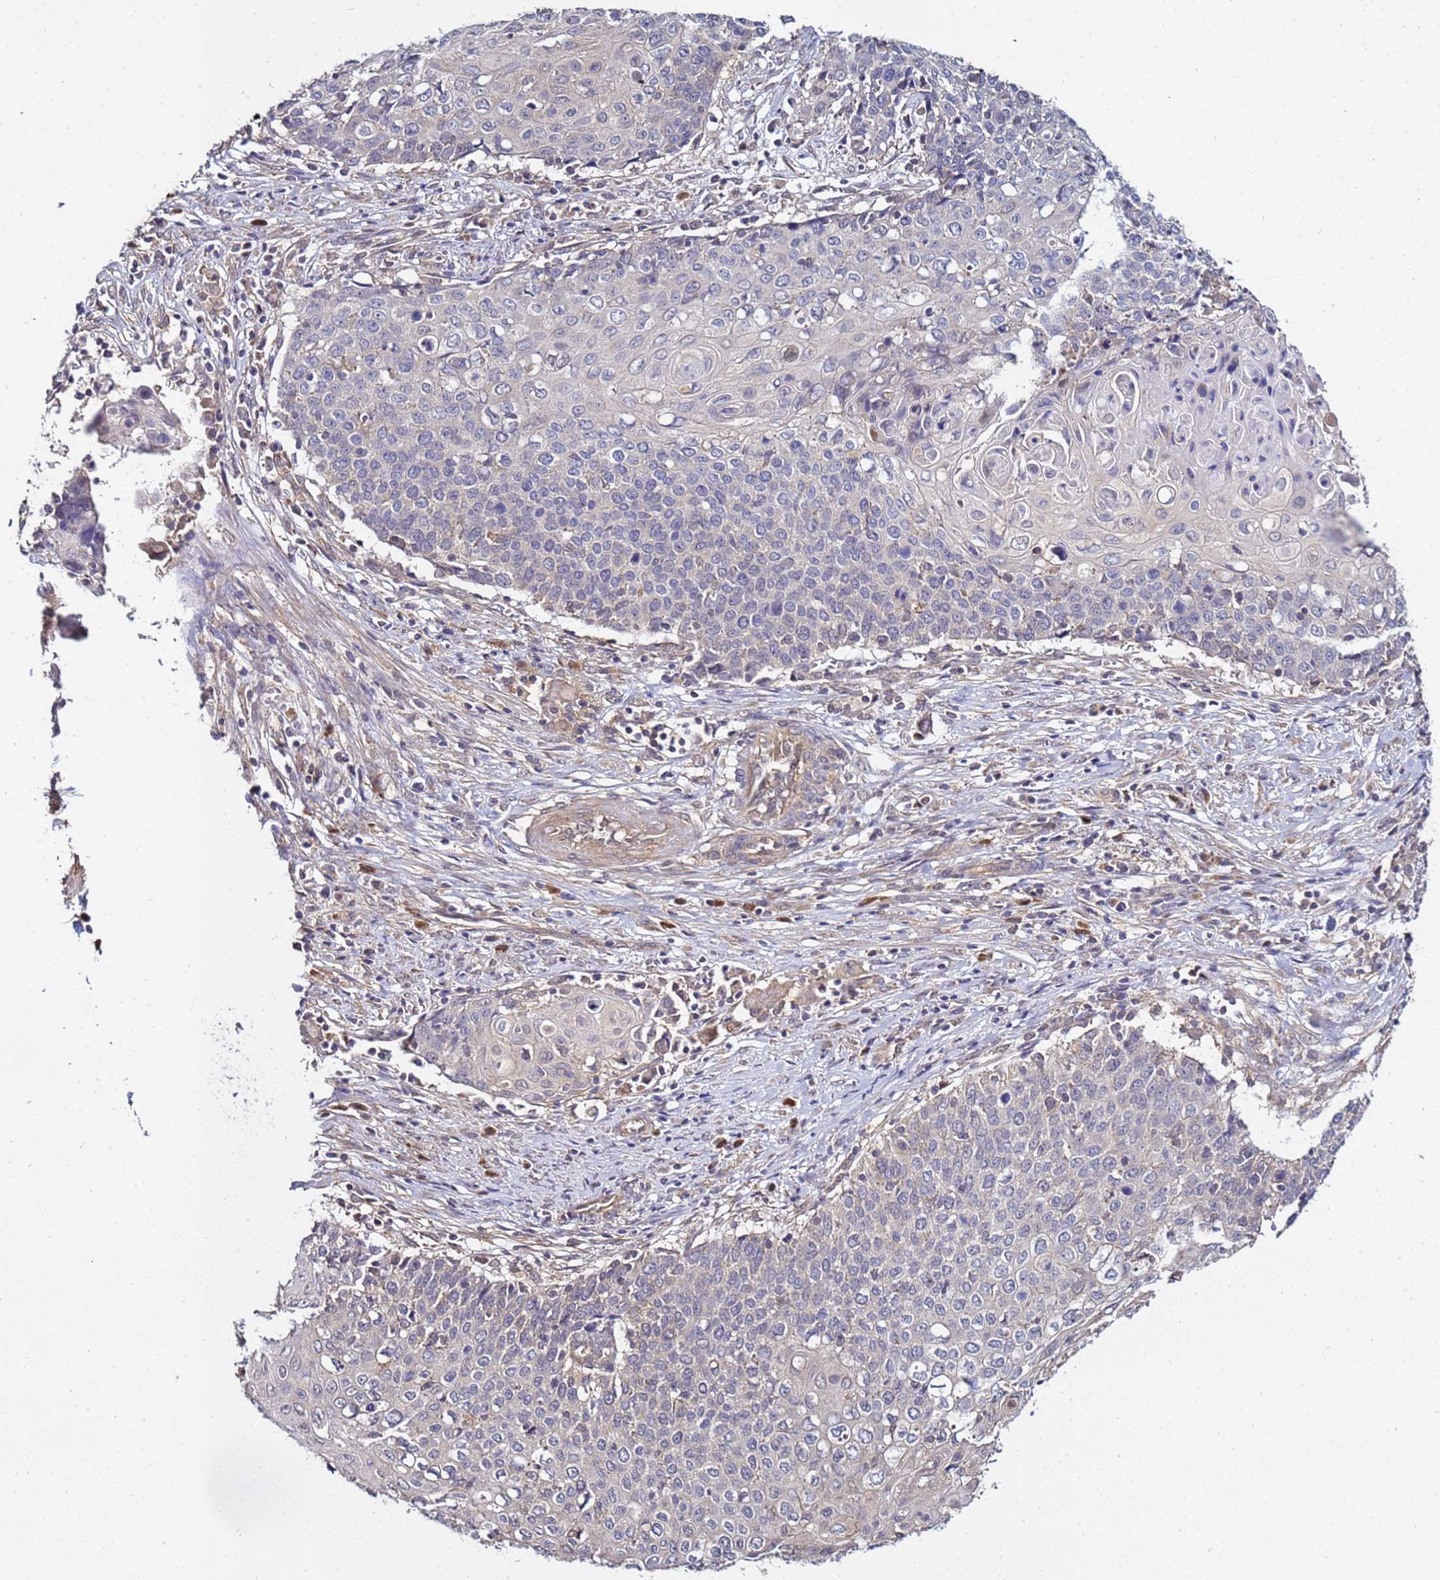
{"staining": {"intensity": "negative", "quantity": "none", "location": "none"}, "tissue": "cervical cancer", "cell_type": "Tumor cells", "image_type": "cancer", "snomed": [{"axis": "morphology", "description": "Squamous cell carcinoma, NOS"}, {"axis": "topography", "description": "Cervix"}], "caption": "This is an immunohistochemistry (IHC) micrograph of human cervical cancer (squamous cell carcinoma). There is no expression in tumor cells.", "gene": "NAXE", "patient": {"sex": "female", "age": 39}}